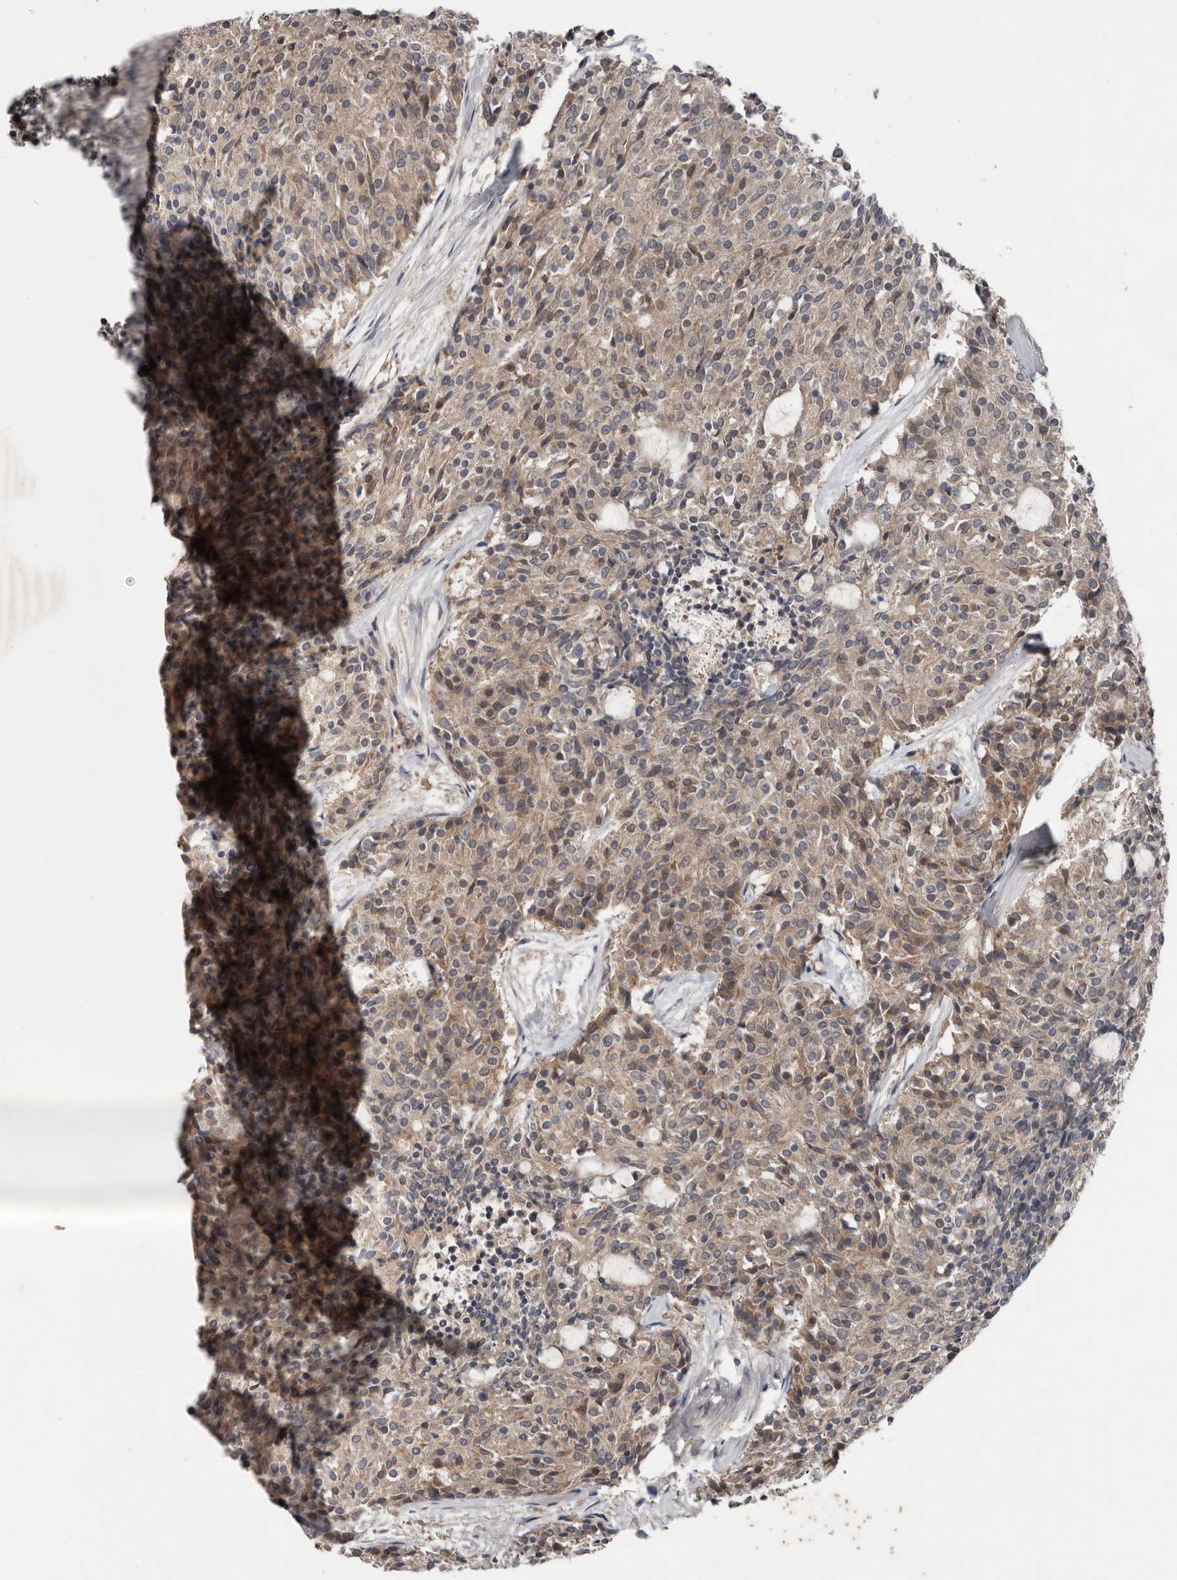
{"staining": {"intensity": "weak", "quantity": "25%-75%", "location": "cytoplasmic/membranous"}, "tissue": "carcinoid", "cell_type": "Tumor cells", "image_type": "cancer", "snomed": [{"axis": "morphology", "description": "Carcinoid, malignant, NOS"}, {"axis": "topography", "description": "Pancreas"}], "caption": "Immunohistochemical staining of carcinoid displays low levels of weak cytoplasmic/membranous protein positivity in about 25%-75% of tumor cells.", "gene": "DNAJB4", "patient": {"sex": "female", "age": 54}}